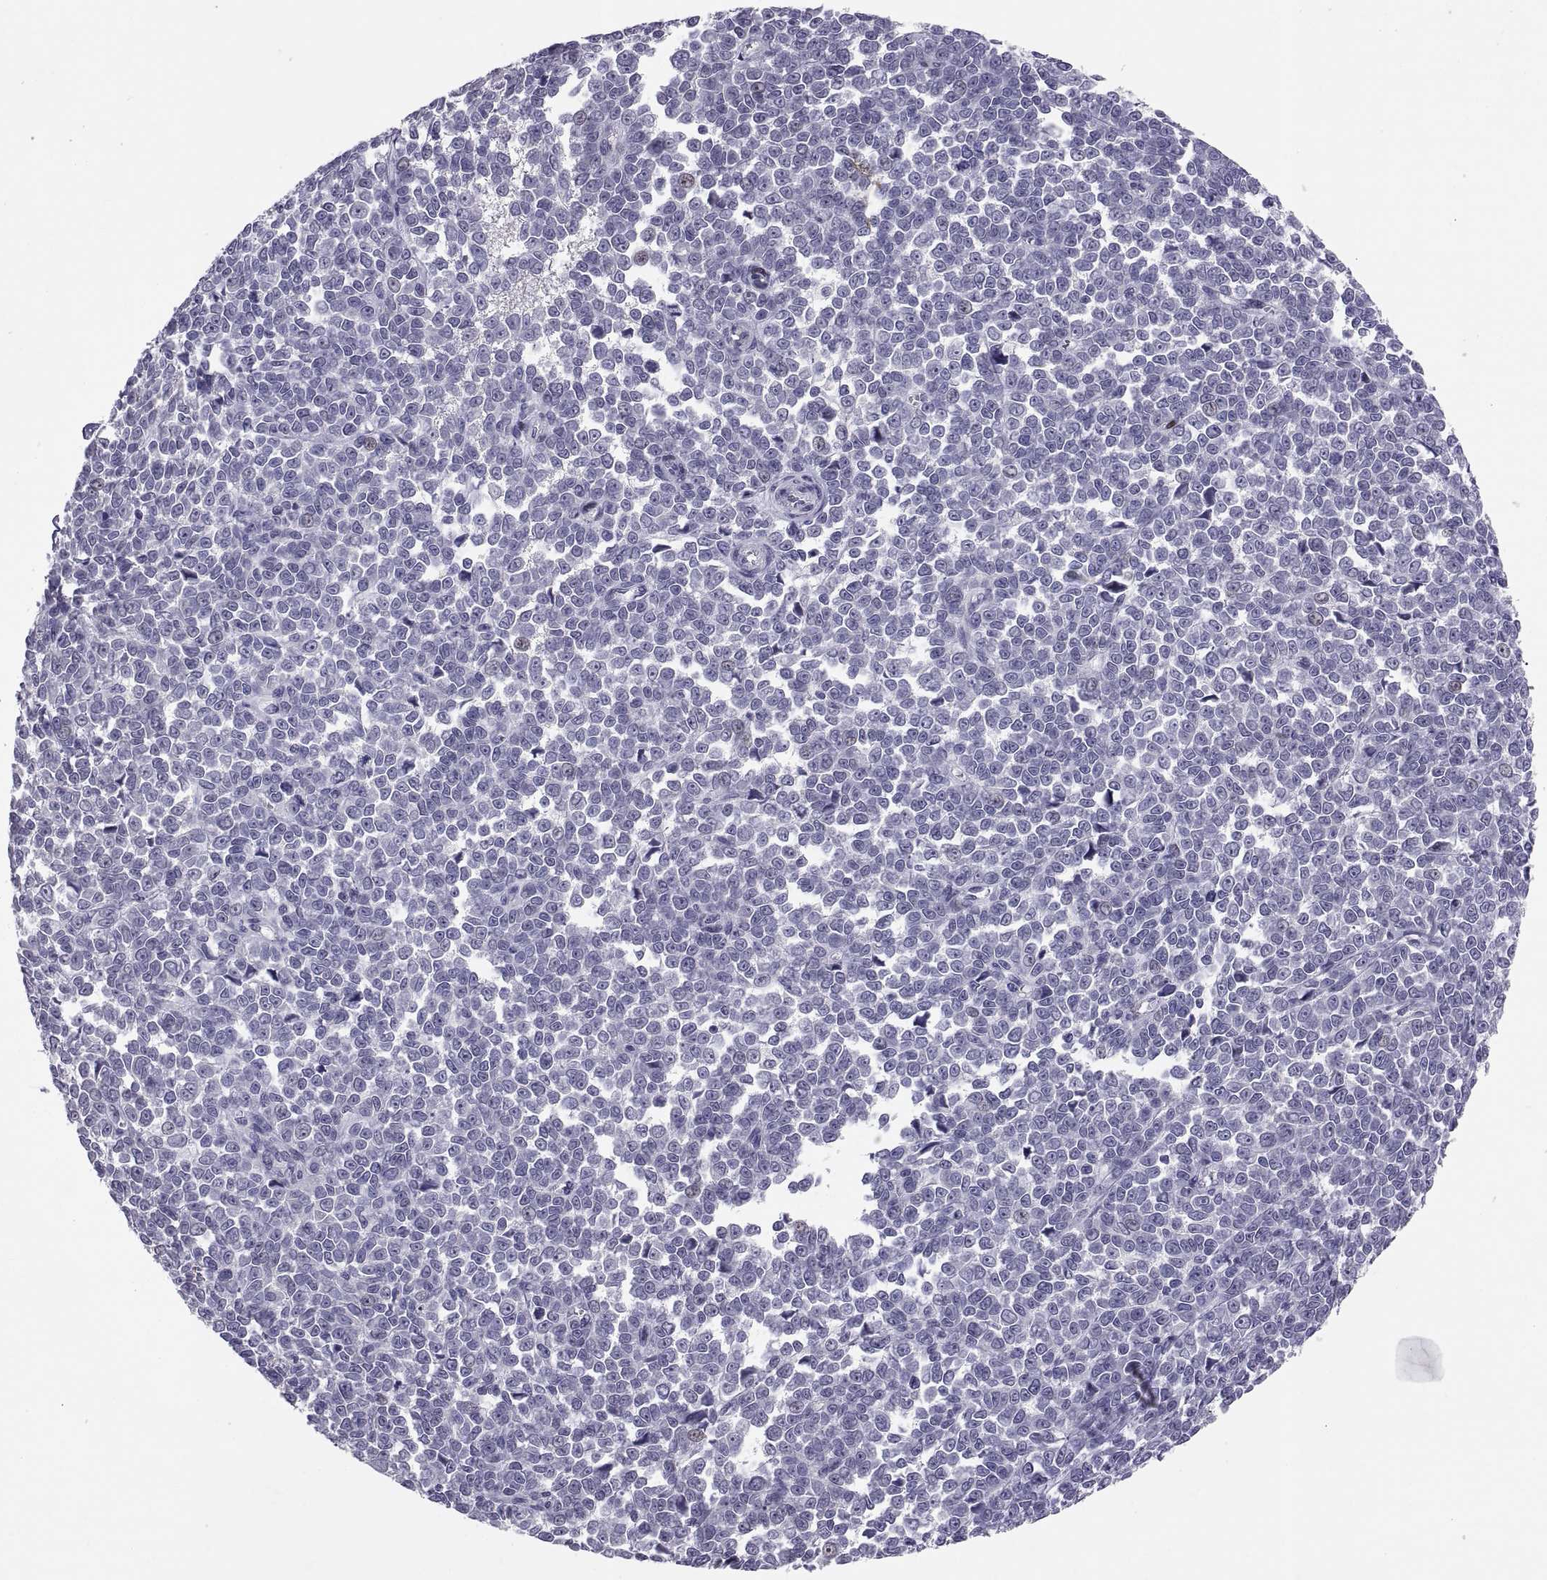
{"staining": {"intensity": "negative", "quantity": "none", "location": "none"}, "tissue": "melanoma", "cell_type": "Tumor cells", "image_type": "cancer", "snomed": [{"axis": "morphology", "description": "Malignant melanoma, NOS"}, {"axis": "topography", "description": "Skin"}], "caption": "Immunohistochemistry of human malignant melanoma displays no positivity in tumor cells. (Immunohistochemistry (ihc), brightfield microscopy, high magnification).", "gene": "PTN", "patient": {"sex": "female", "age": 95}}